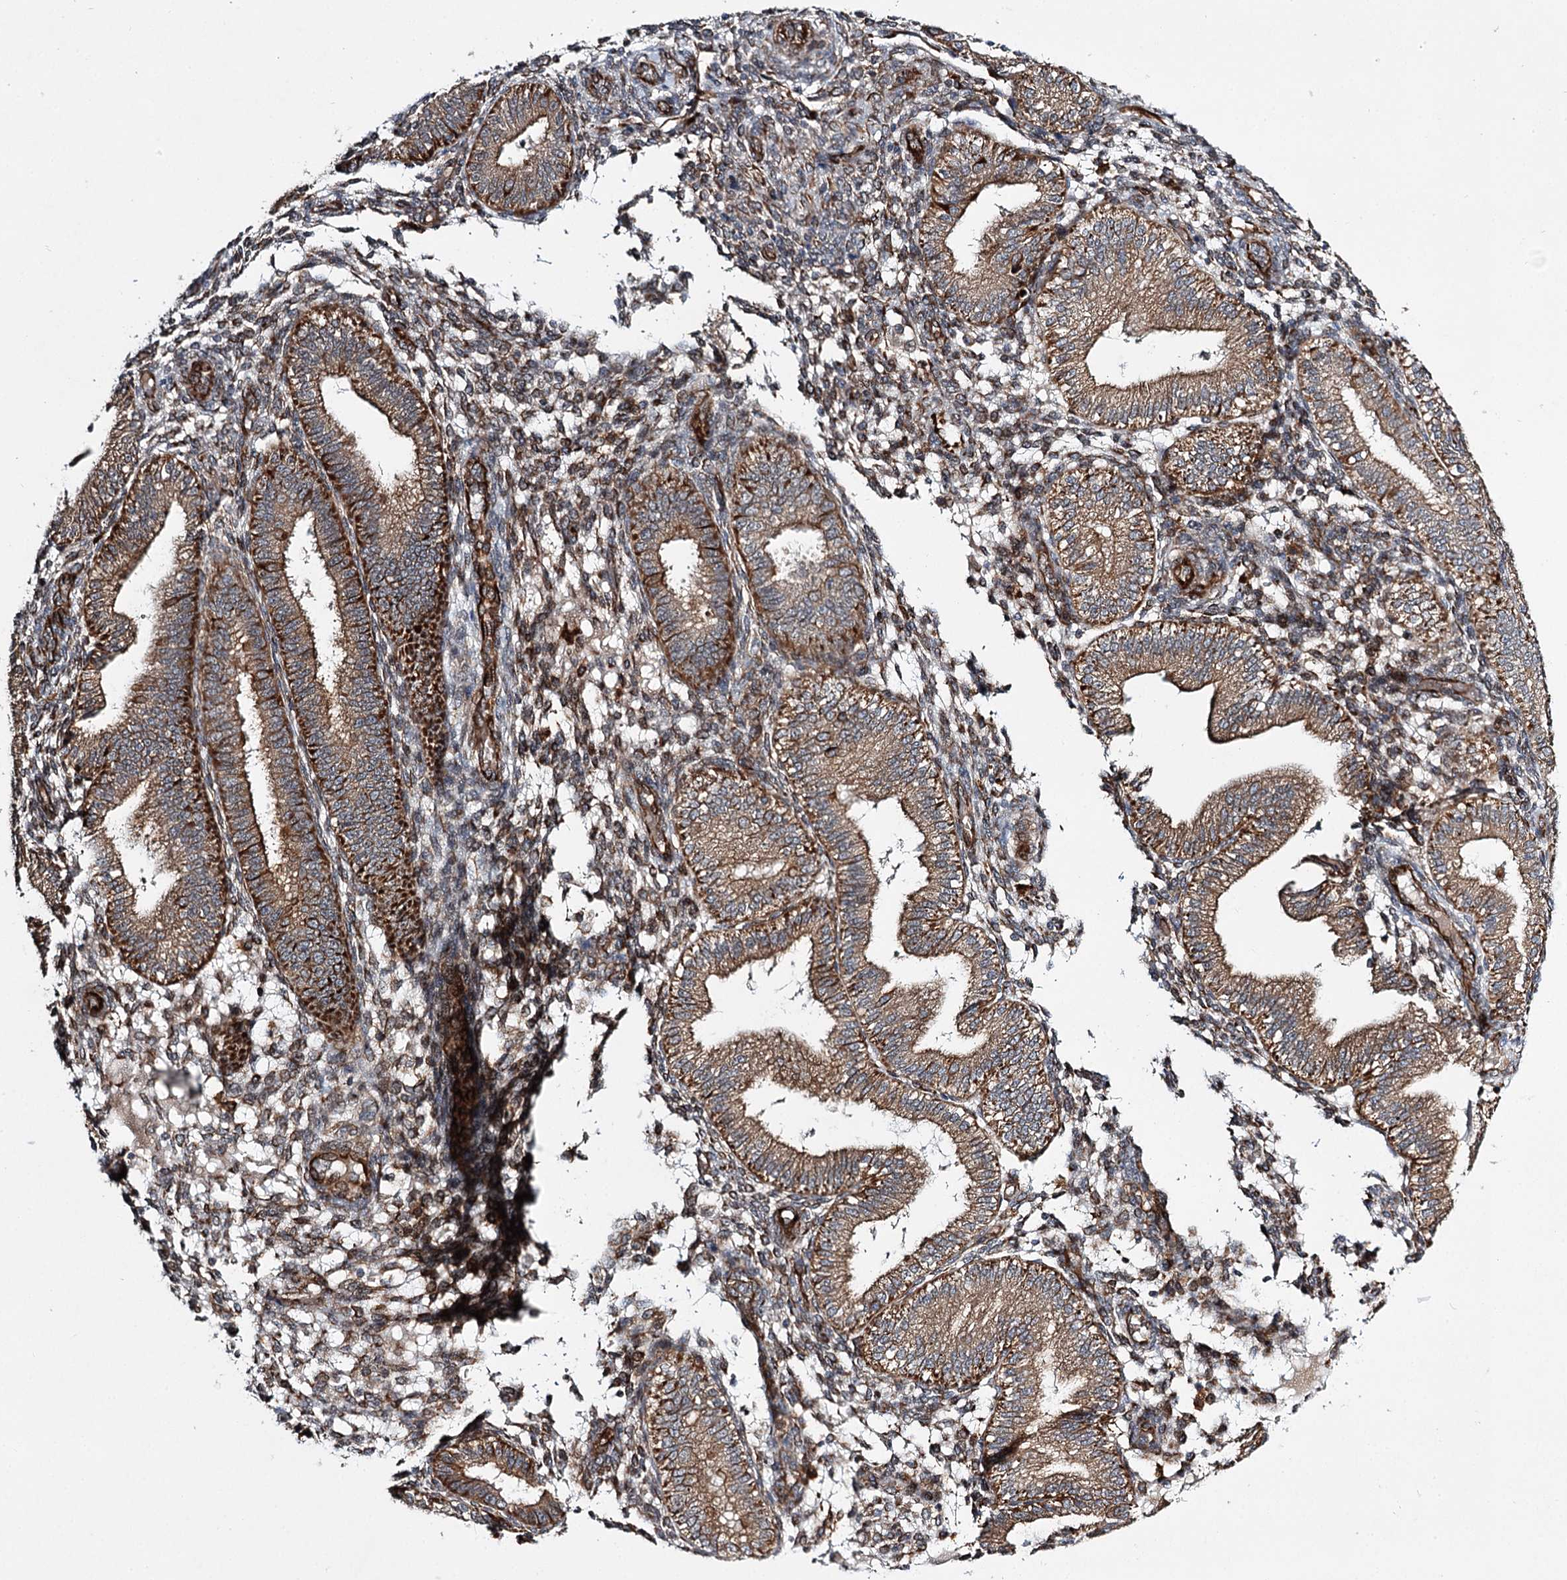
{"staining": {"intensity": "moderate", "quantity": "<25%", "location": "cytoplasmic/membranous"}, "tissue": "endometrium", "cell_type": "Cells in endometrial stroma", "image_type": "normal", "snomed": [{"axis": "morphology", "description": "Normal tissue, NOS"}, {"axis": "topography", "description": "Endometrium"}], "caption": "Protein staining of unremarkable endometrium reveals moderate cytoplasmic/membranous staining in about <25% of cells in endometrial stroma.", "gene": "DPEP2", "patient": {"sex": "female", "age": 39}}